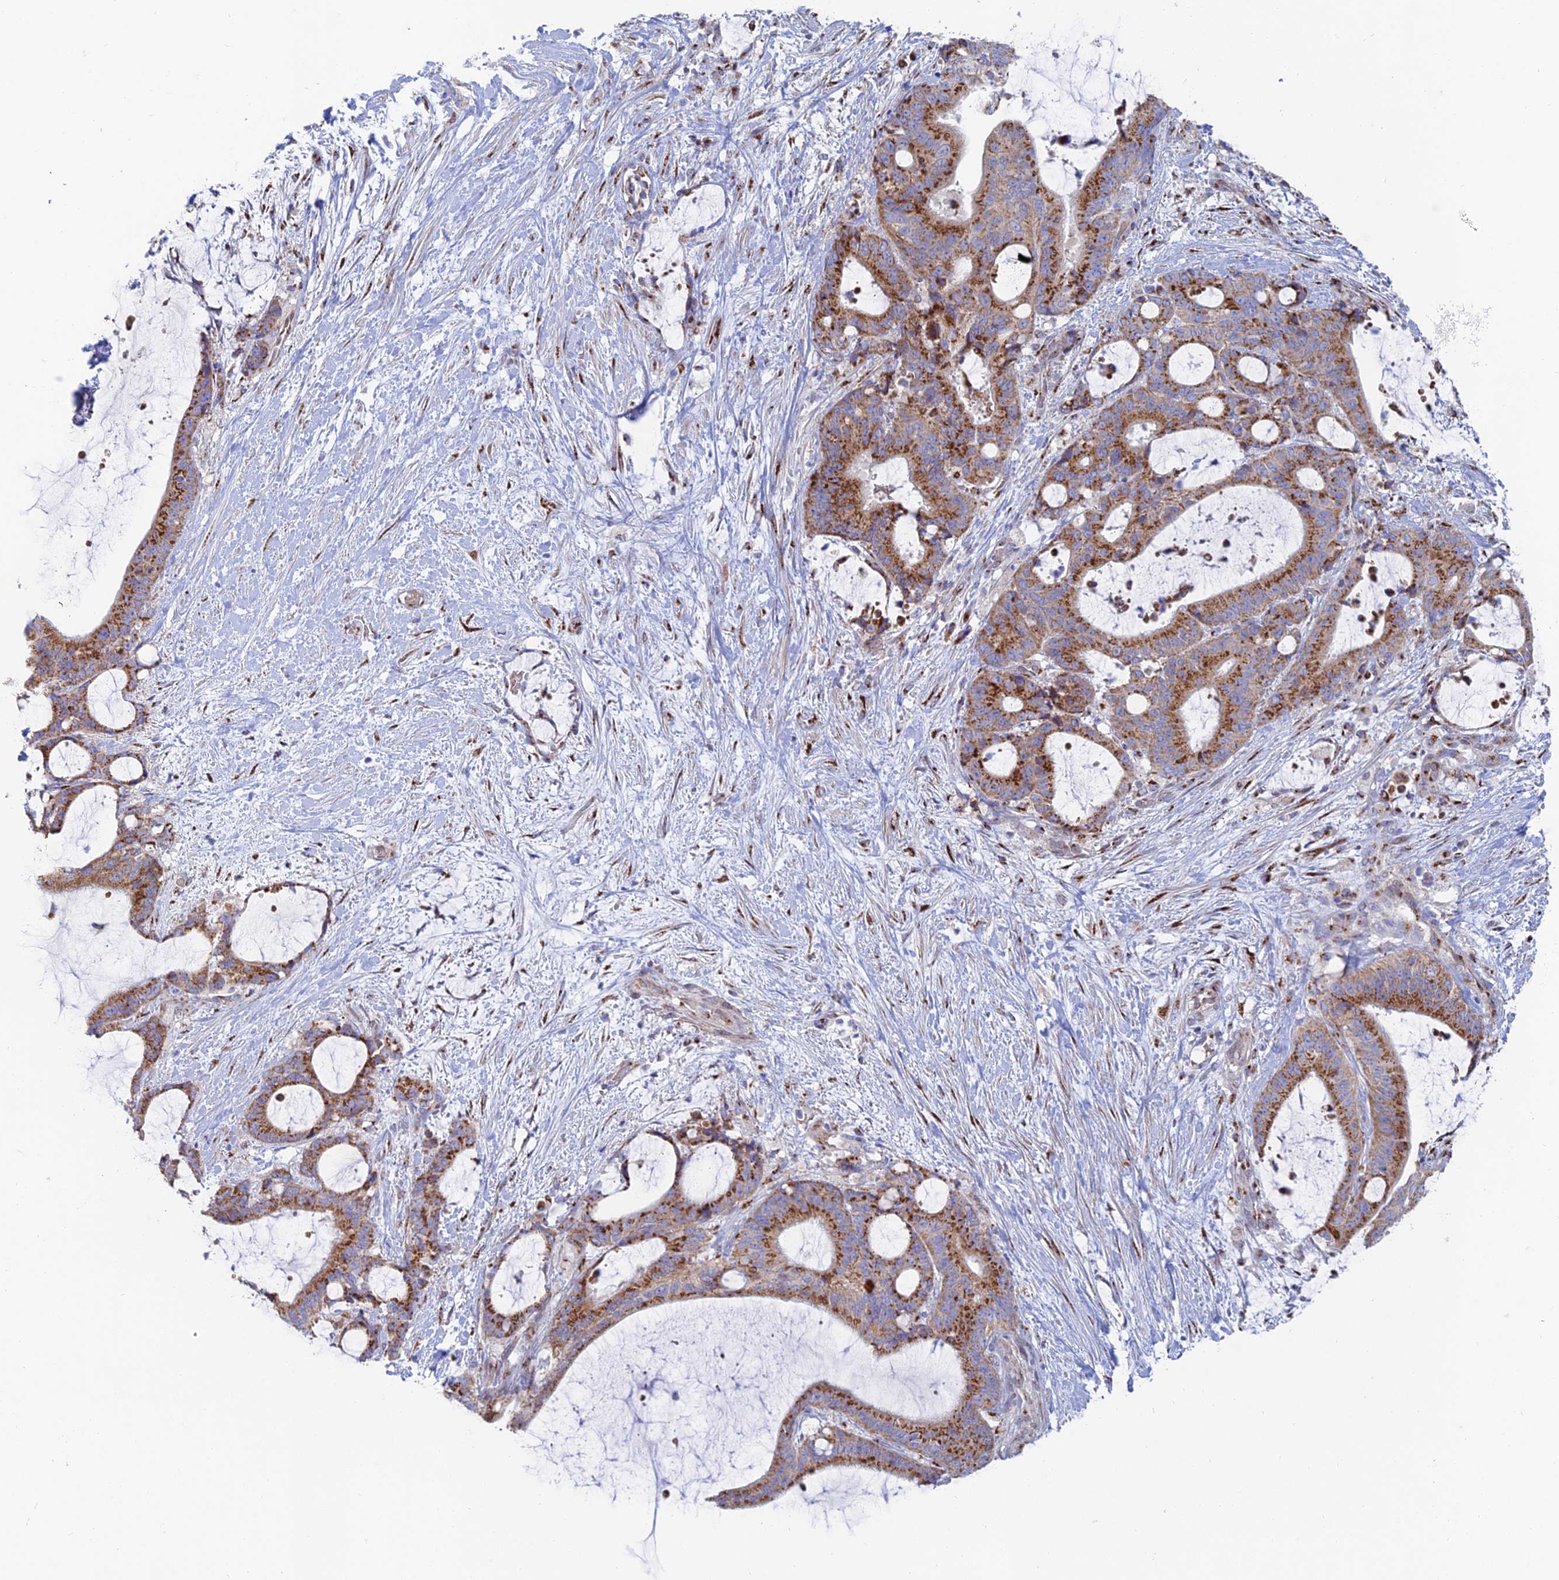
{"staining": {"intensity": "moderate", "quantity": ">75%", "location": "cytoplasmic/membranous"}, "tissue": "liver cancer", "cell_type": "Tumor cells", "image_type": "cancer", "snomed": [{"axis": "morphology", "description": "Normal tissue, NOS"}, {"axis": "morphology", "description": "Cholangiocarcinoma"}, {"axis": "topography", "description": "Liver"}, {"axis": "topography", "description": "Peripheral nerve tissue"}], "caption": "Immunohistochemical staining of liver cancer (cholangiocarcinoma) exhibits medium levels of moderate cytoplasmic/membranous expression in approximately >75% of tumor cells.", "gene": "HS2ST1", "patient": {"sex": "female", "age": 73}}